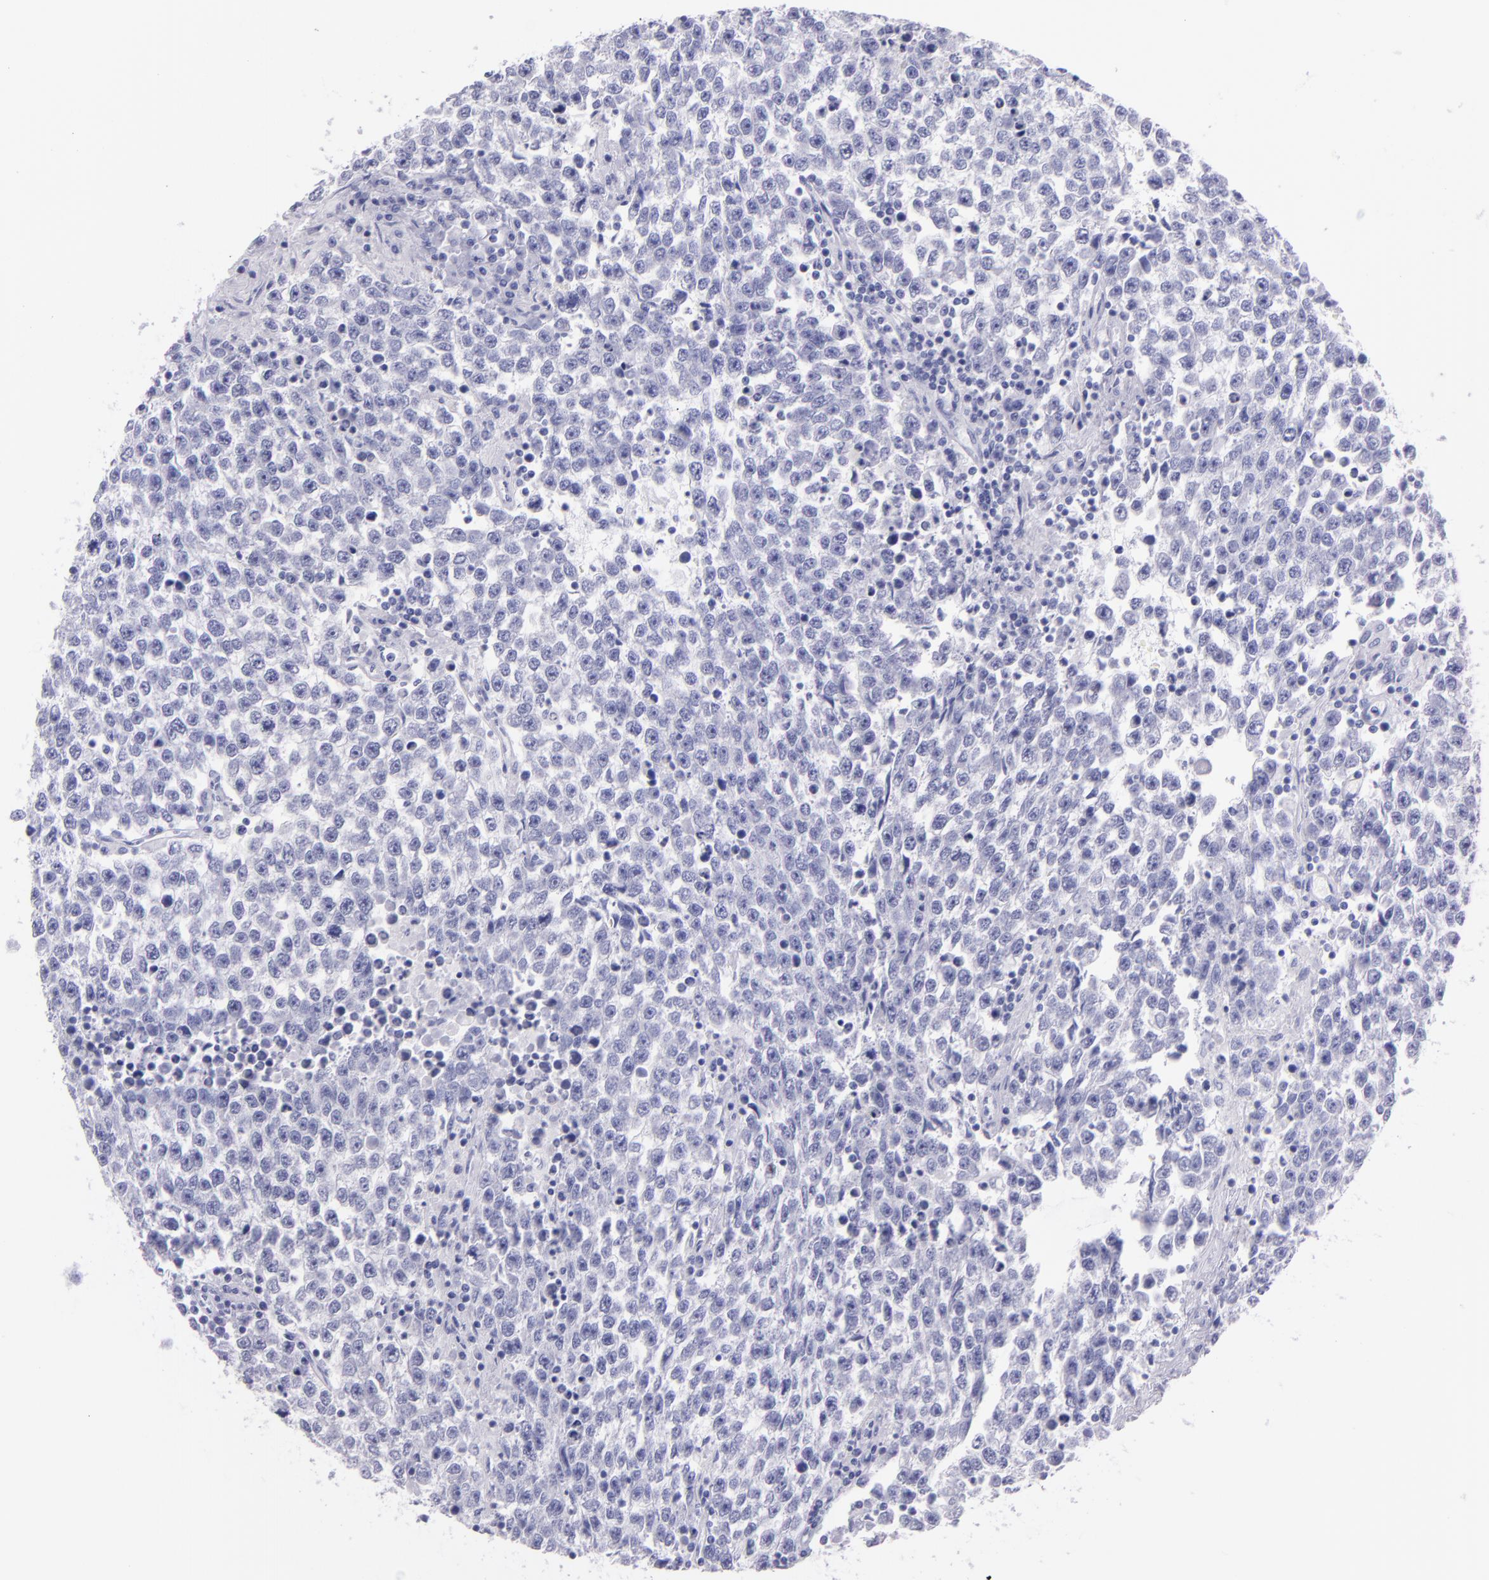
{"staining": {"intensity": "negative", "quantity": "none", "location": "none"}, "tissue": "testis cancer", "cell_type": "Tumor cells", "image_type": "cancer", "snomed": [{"axis": "morphology", "description": "Seminoma, NOS"}, {"axis": "topography", "description": "Testis"}], "caption": "DAB immunohistochemical staining of human testis seminoma demonstrates no significant positivity in tumor cells.", "gene": "SFTPA2", "patient": {"sex": "male", "age": 36}}